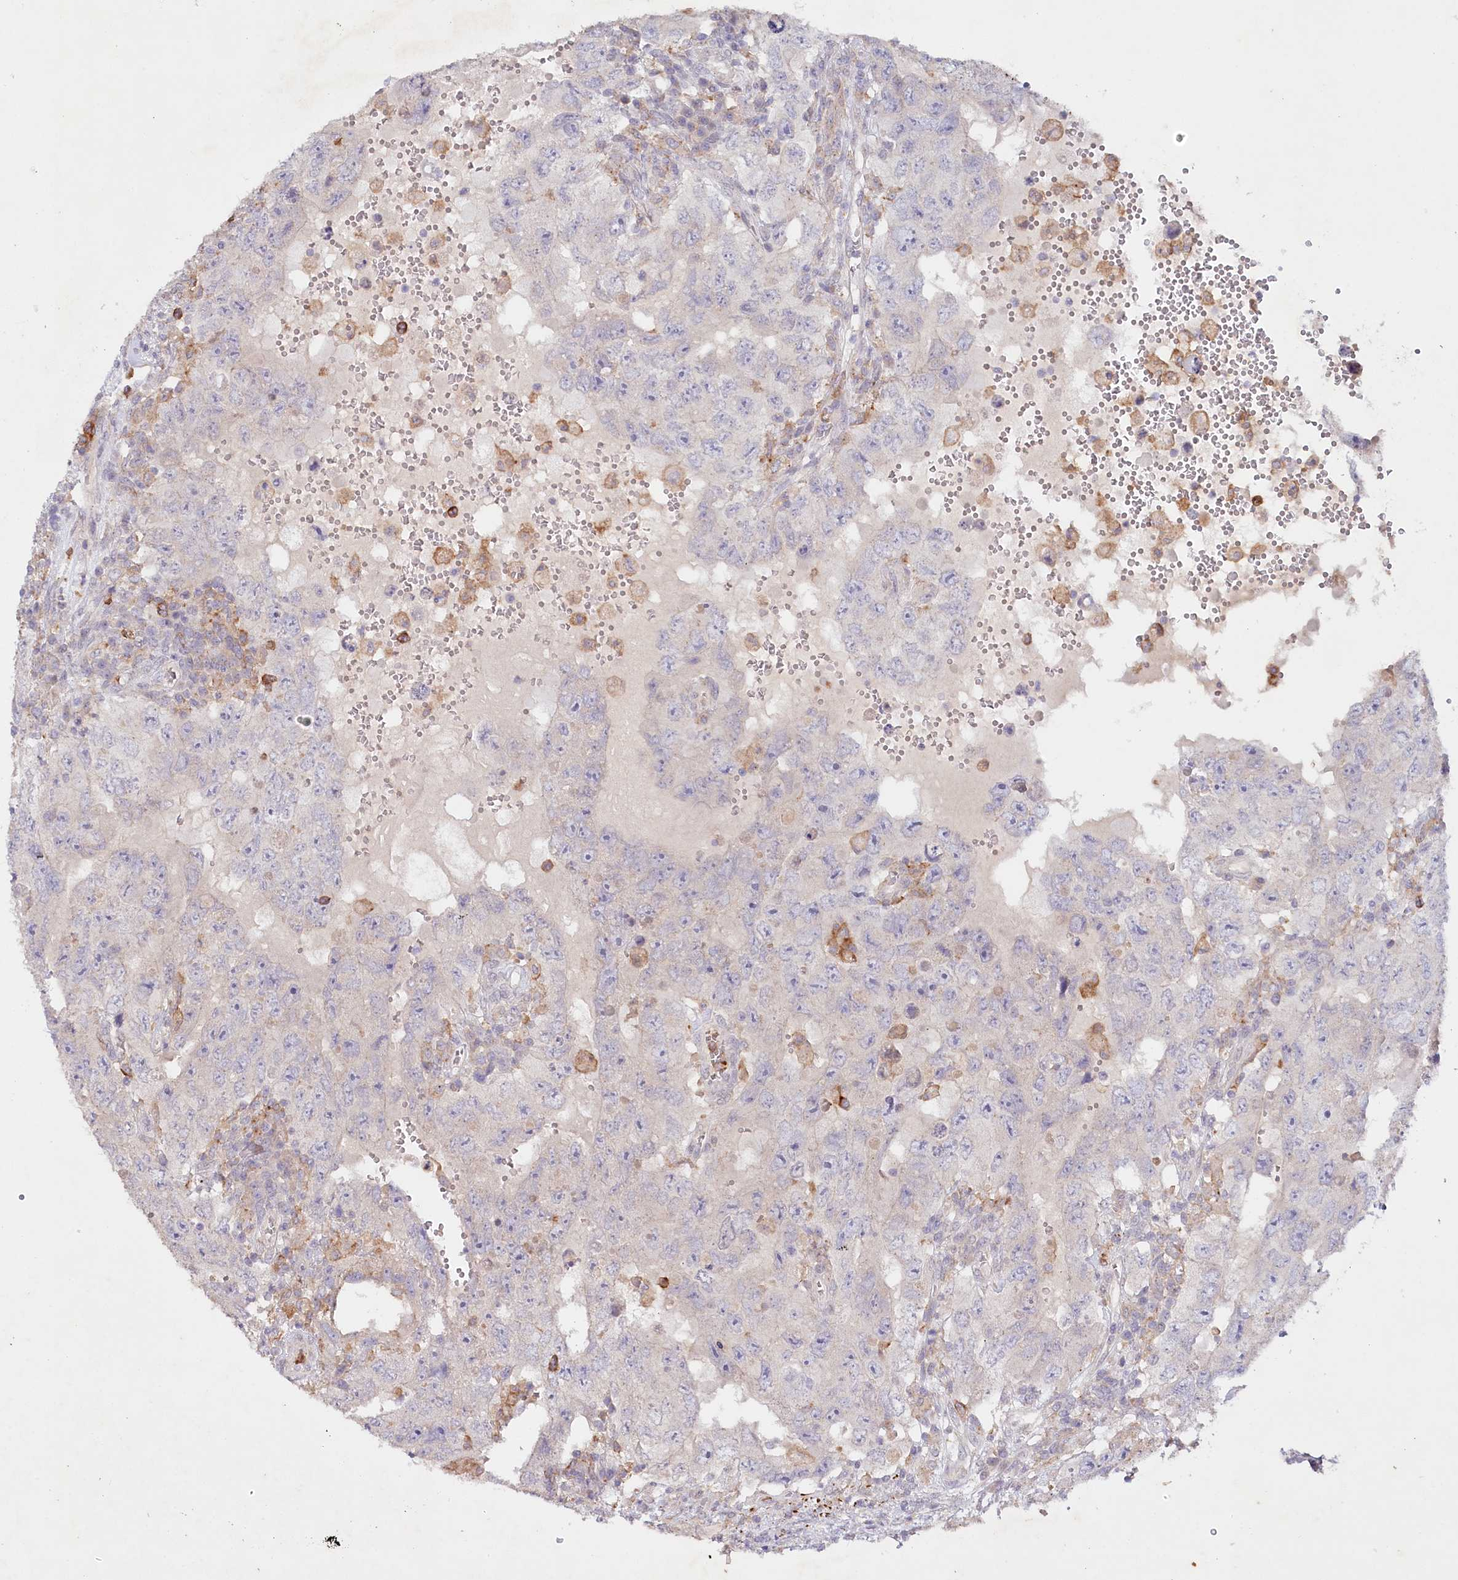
{"staining": {"intensity": "negative", "quantity": "none", "location": "none"}, "tissue": "testis cancer", "cell_type": "Tumor cells", "image_type": "cancer", "snomed": [{"axis": "morphology", "description": "Carcinoma, Embryonal, NOS"}, {"axis": "topography", "description": "Testis"}], "caption": "IHC of human testis embryonal carcinoma demonstrates no staining in tumor cells. The staining was performed using DAB (3,3'-diaminobenzidine) to visualize the protein expression in brown, while the nuclei were stained in blue with hematoxylin (Magnification: 20x).", "gene": "ALDH3B1", "patient": {"sex": "male", "age": 26}}